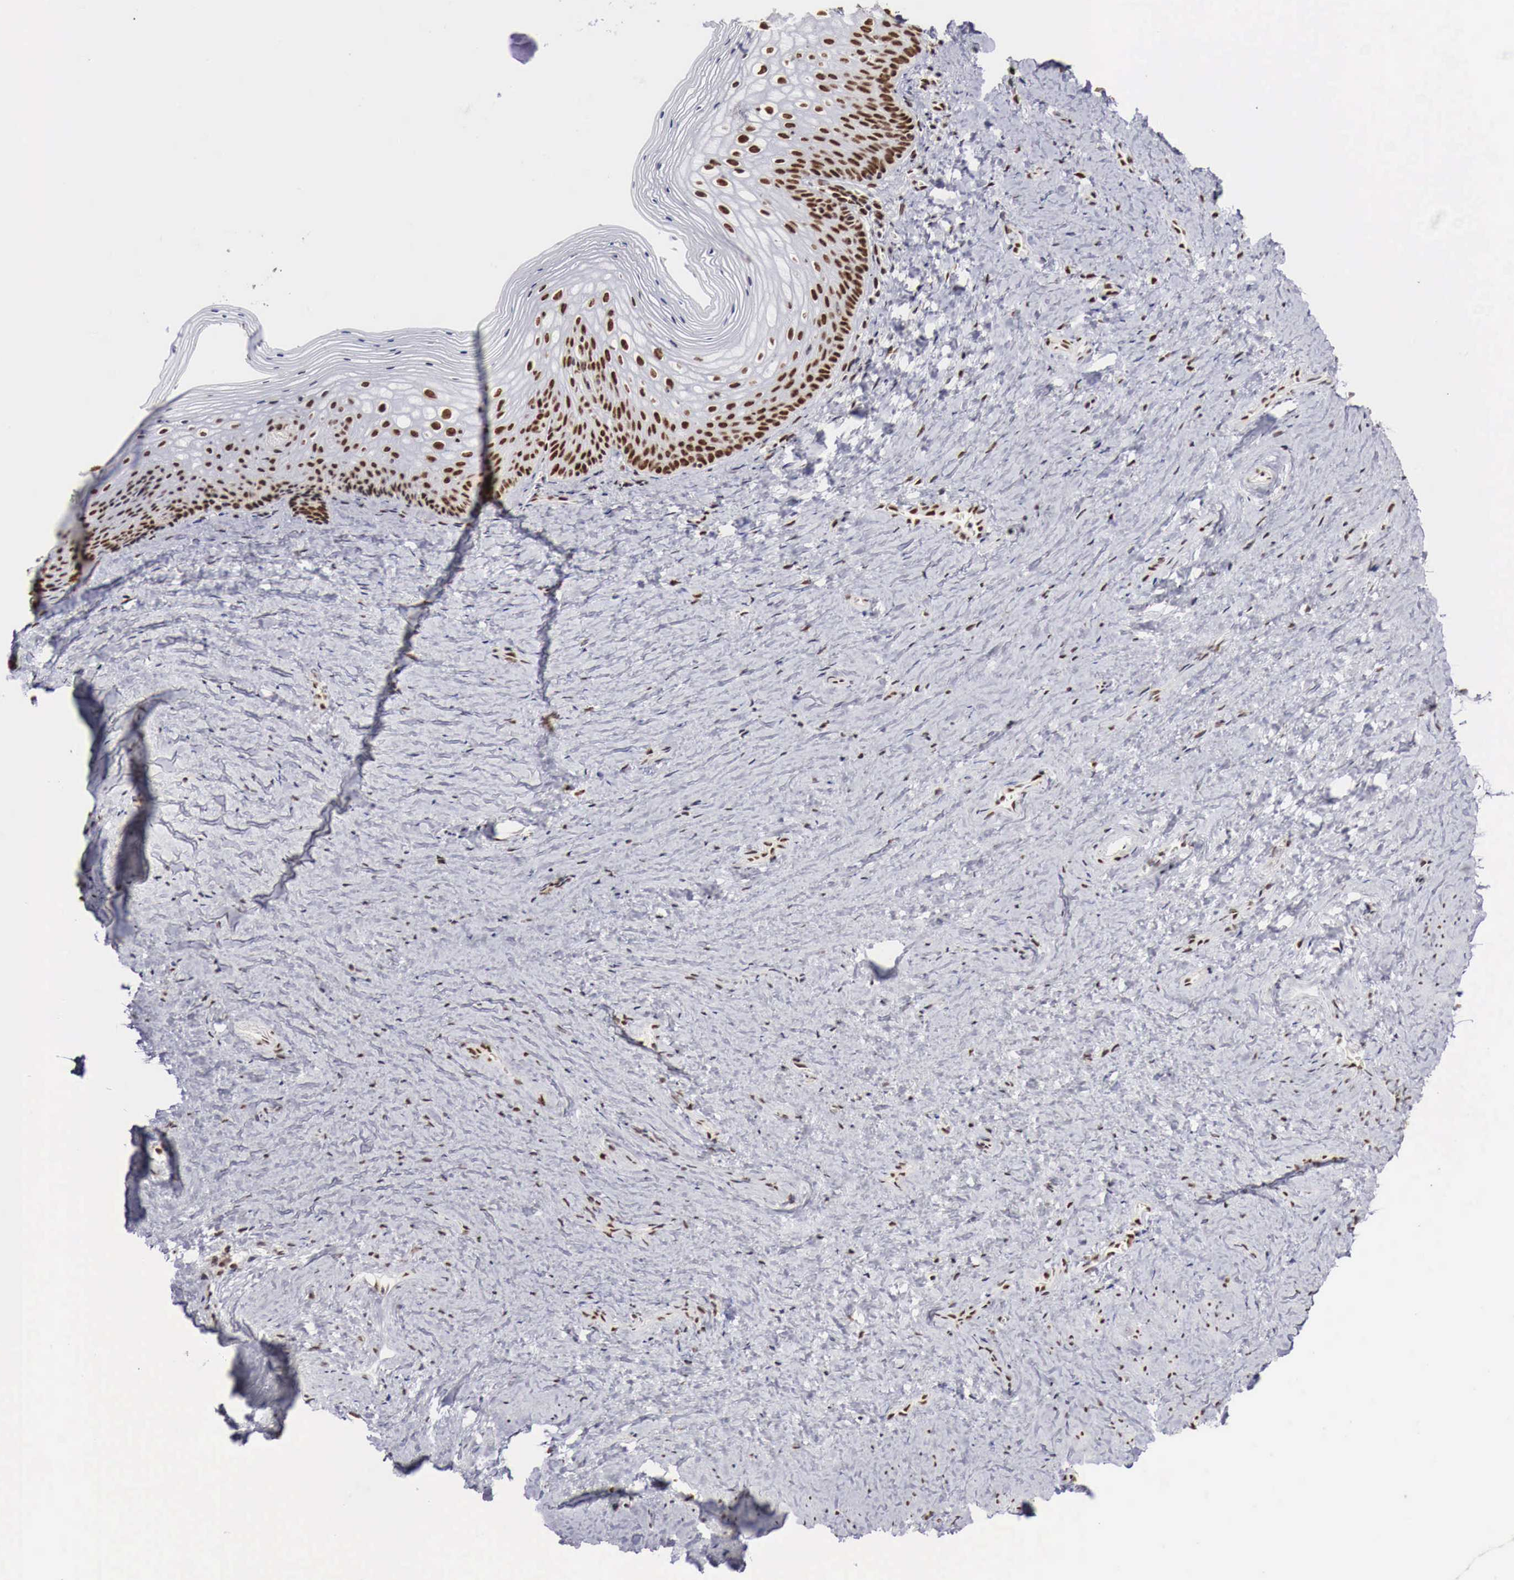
{"staining": {"intensity": "strong", "quantity": "25%-75%", "location": "nuclear"}, "tissue": "vagina", "cell_type": "Squamous epithelial cells", "image_type": "normal", "snomed": [{"axis": "morphology", "description": "Normal tissue, NOS"}, {"axis": "topography", "description": "Vagina"}], "caption": "Strong nuclear staining is appreciated in approximately 25%-75% of squamous epithelial cells in normal vagina. The staining is performed using DAB (3,3'-diaminobenzidine) brown chromogen to label protein expression. The nuclei are counter-stained blue using hematoxylin.", "gene": "PHF14", "patient": {"sex": "female", "age": 46}}